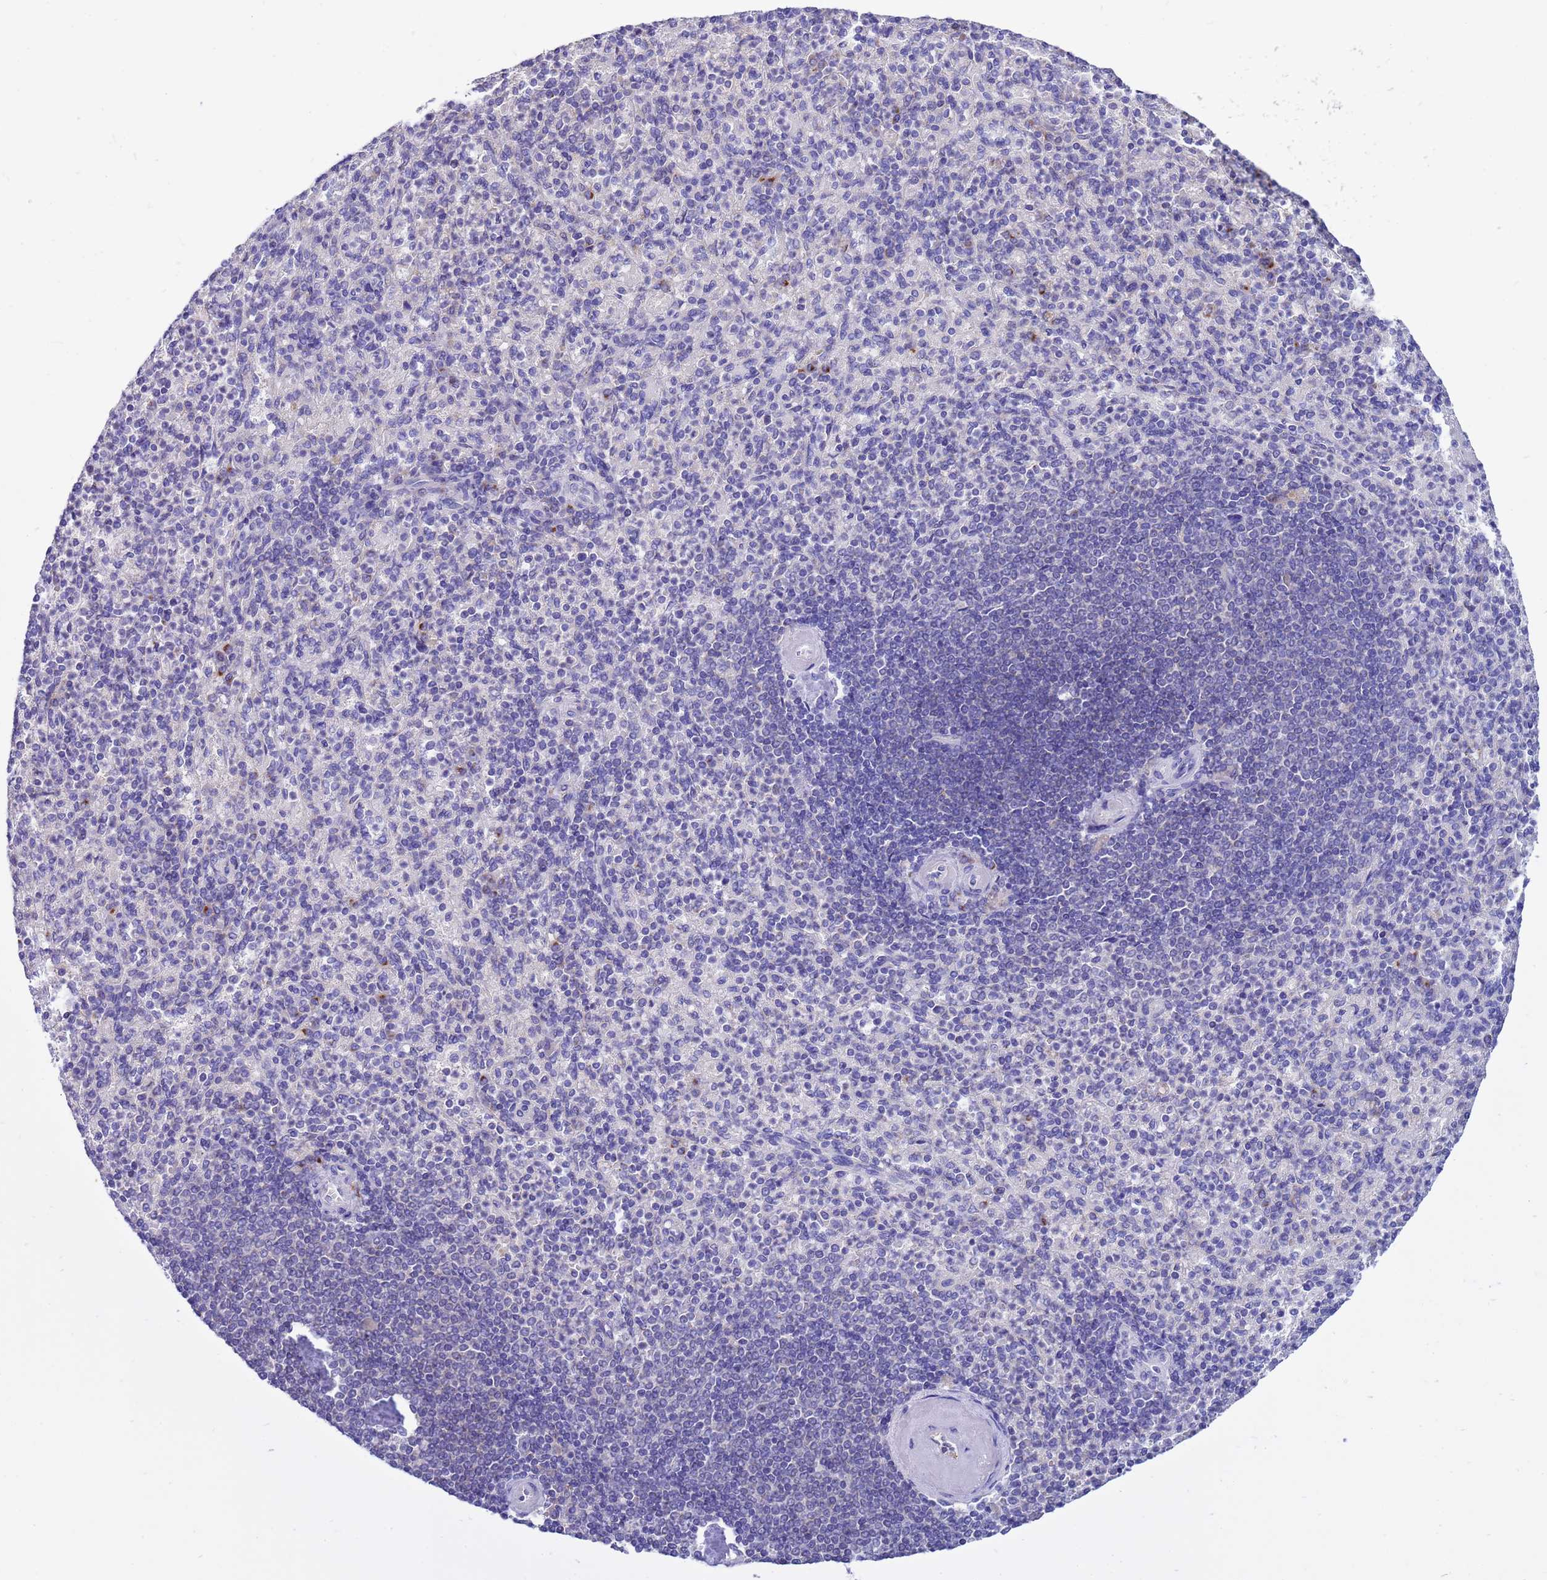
{"staining": {"intensity": "negative", "quantity": "none", "location": "none"}, "tissue": "spleen", "cell_type": "Cells in red pulp", "image_type": "normal", "snomed": [{"axis": "morphology", "description": "Normal tissue, NOS"}, {"axis": "topography", "description": "Spleen"}], "caption": "High power microscopy histopathology image of an immunohistochemistry (IHC) photomicrograph of unremarkable spleen, revealing no significant expression in cells in red pulp. The staining was performed using DAB (3,3'-diaminobenzidine) to visualize the protein expression in brown, while the nuclei were stained in blue with hematoxylin (Magnification: 20x).", "gene": "ANAPC1", "patient": {"sex": "female", "age": 74}}